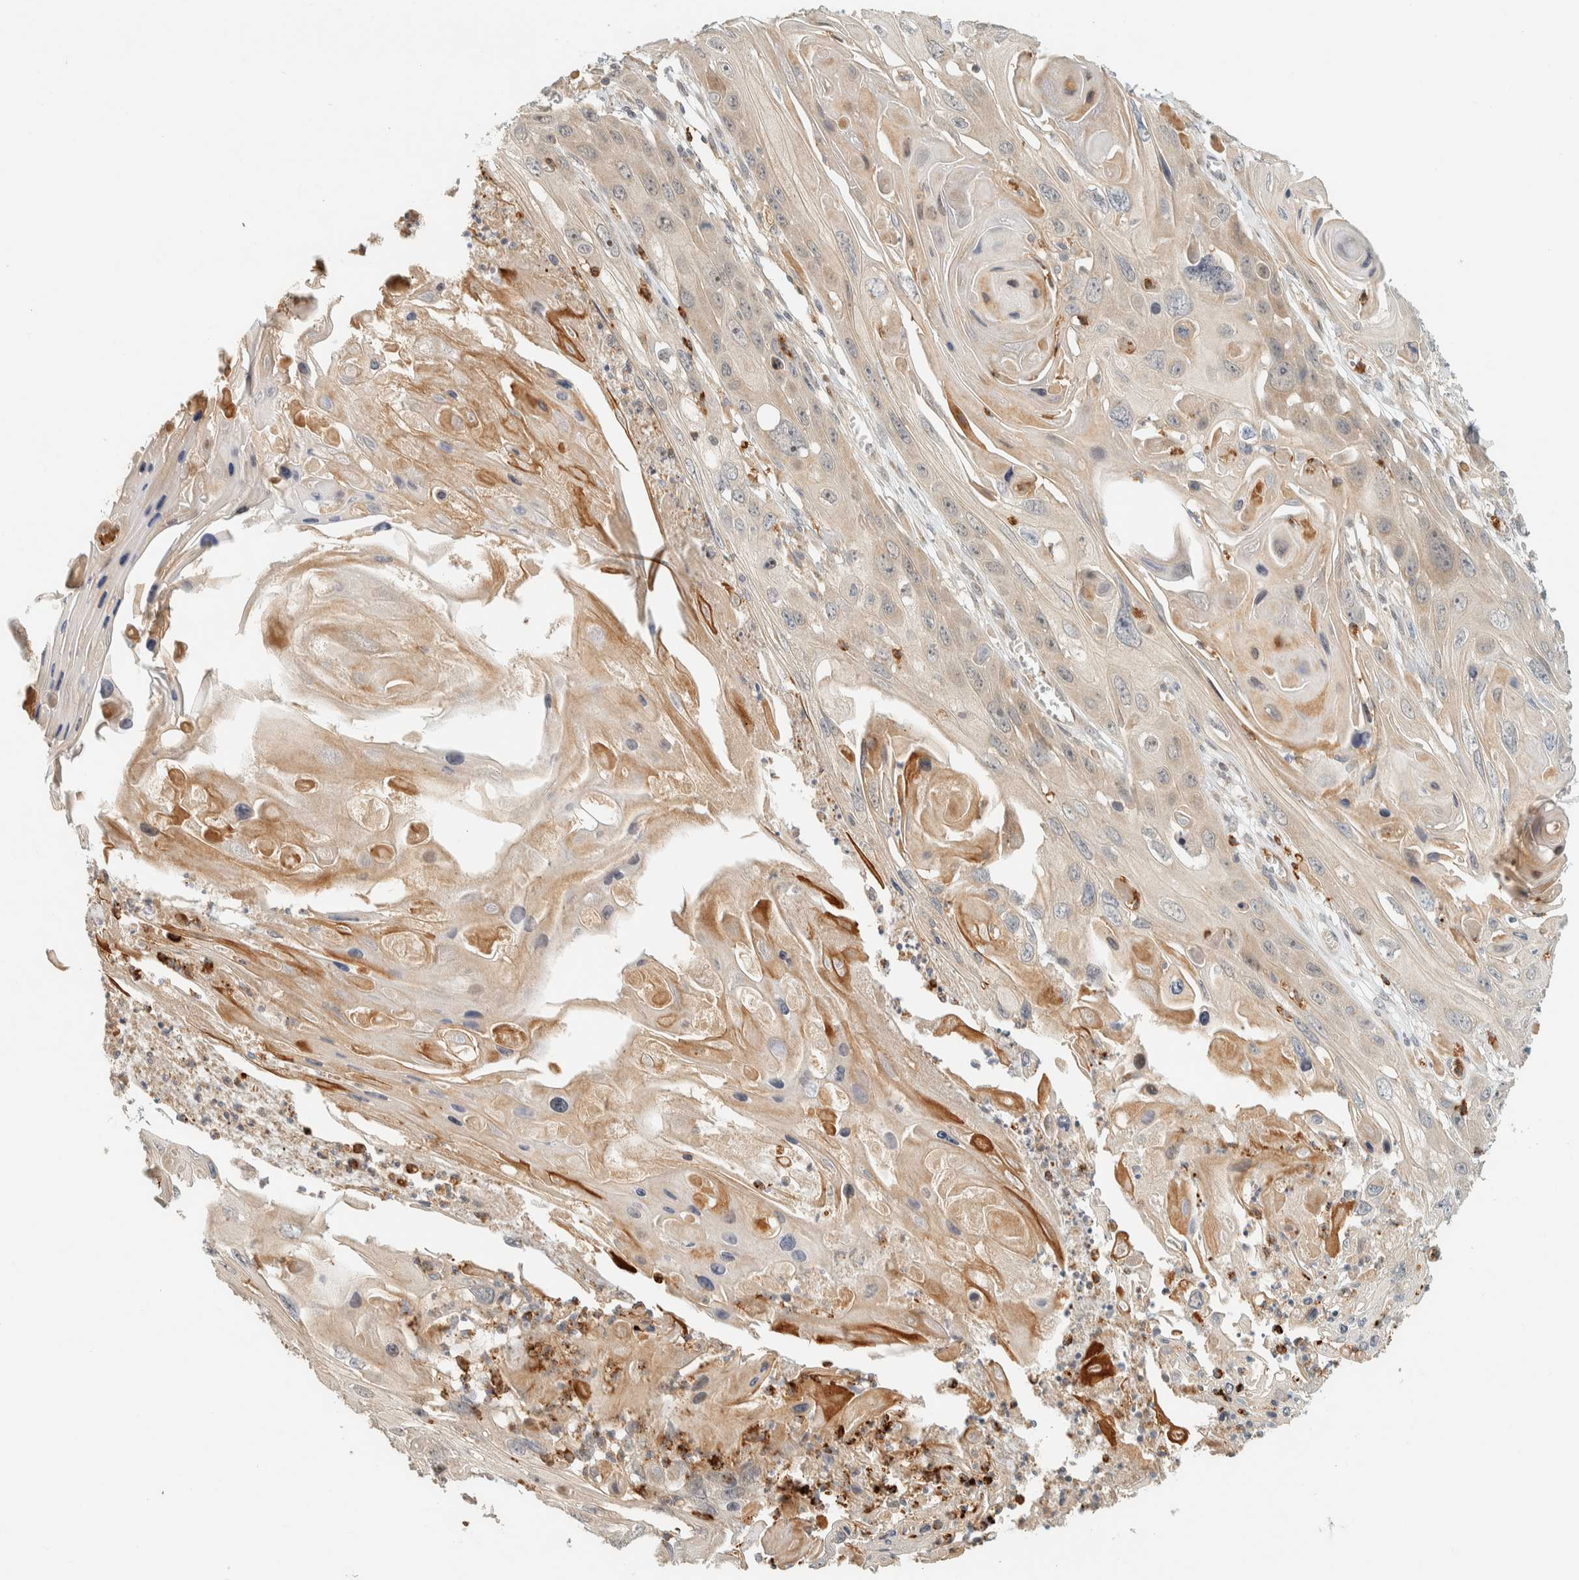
{"staining": {"intensity": "weak", "quantity": "<25%", "location": "cytoplasmic/membranous,nuclear"}, "tissue": "skin cancer", "cell_type": "Tumor cells", "image_type": "cancer", "snomed": [{"axis": "morphology", "description": "Squamous cell carcinoma, NOS"}, {"axis": "topography", "description": "Skin"}], "caption": "The histopathology image exhibits no staining of tumor cells in squamous cell carcinoma (skin).", "gene": "CCDC171", "patient": {"sex": "male", "age": 55}}